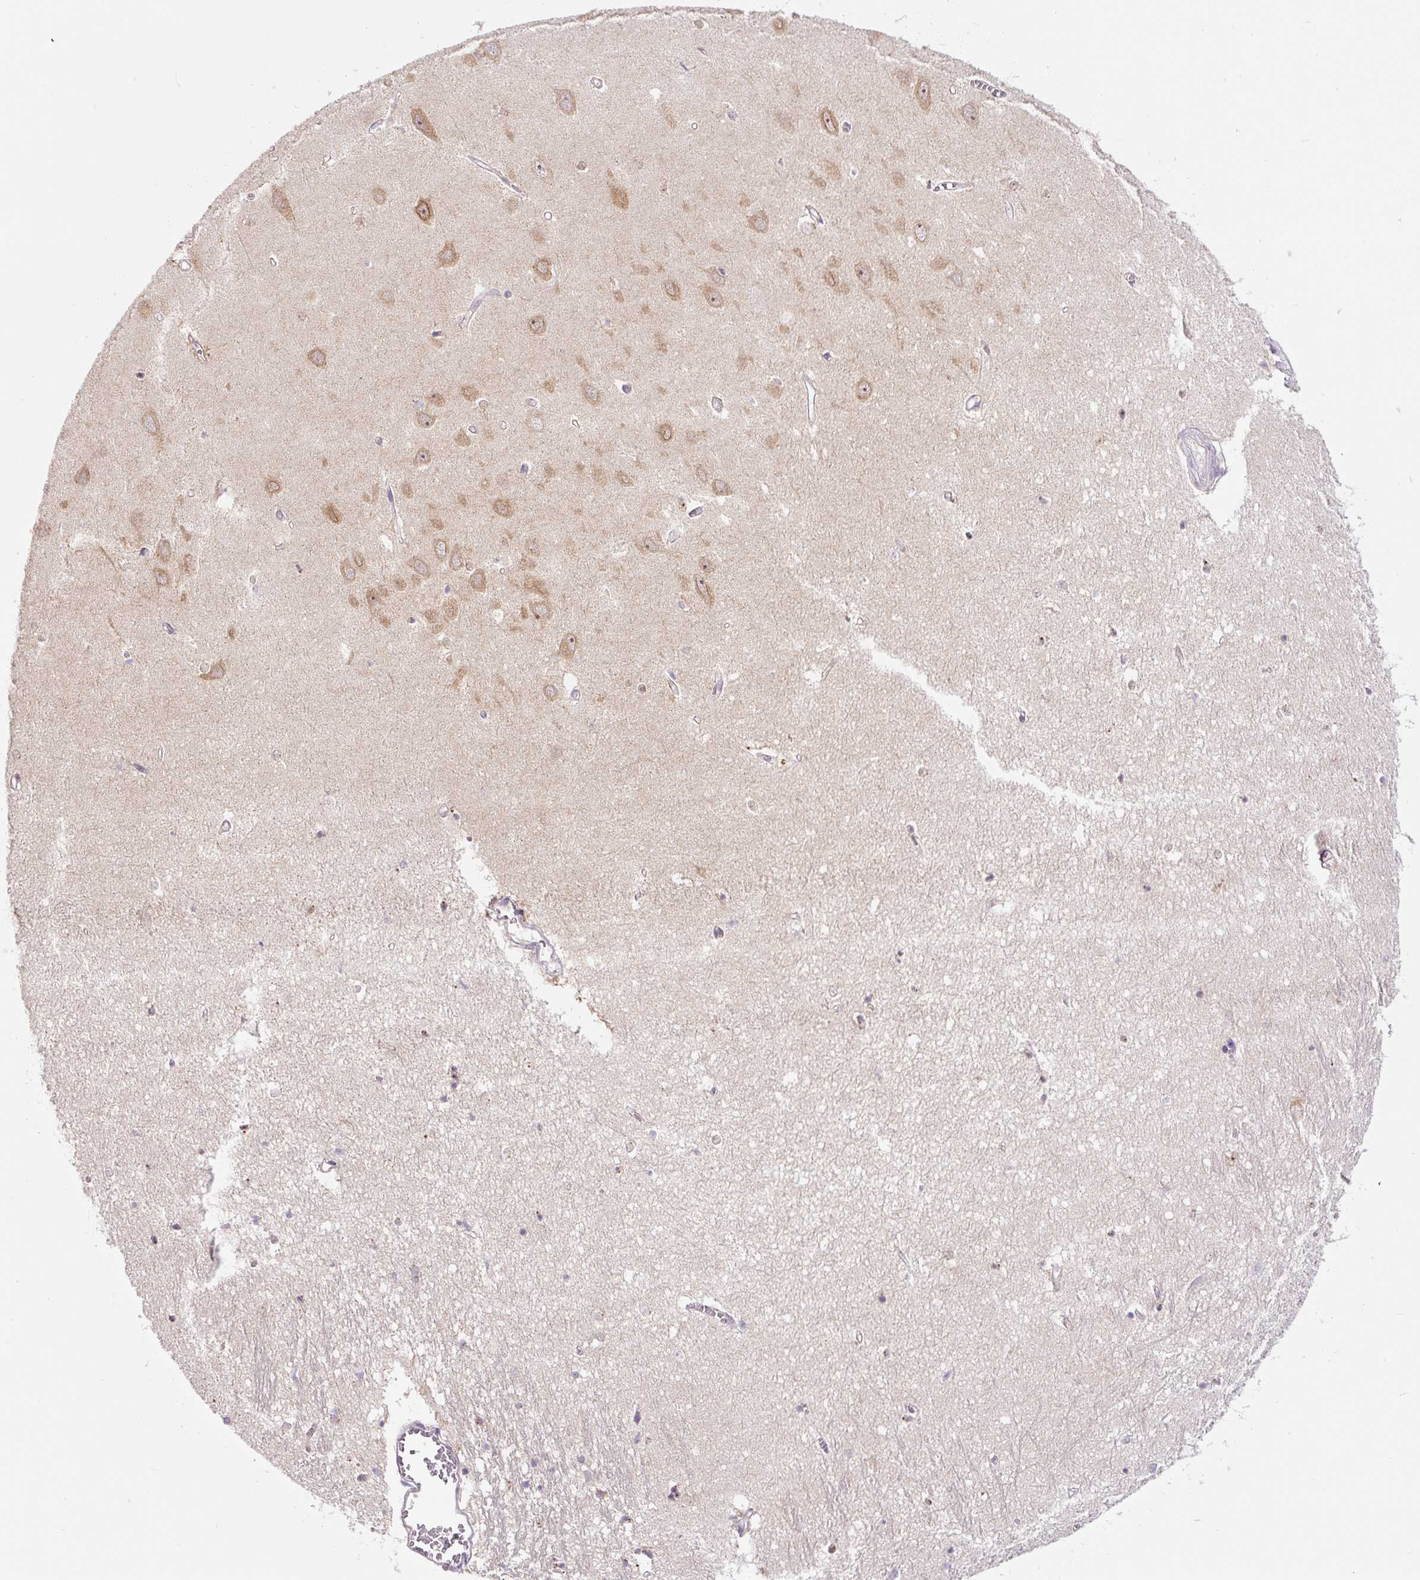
{"staining": {"intensity": "negative", "quantity": "none", "location": "none"}, "tissue": "hippocampus", "cell_type": "Glial cells", "image_type": "normal", "snomed": [{"axis": "morphology", "description": "Normal tissue, NOS"}, {"axis": "topography", "description": "Hippocampus"}], "caption": "Hippocampus stained for a protein using immunohistochemistry (IHC) shows no expression glial cells.", "gene": "PCM1", "patient": {"sex": "female", "age": 64}}